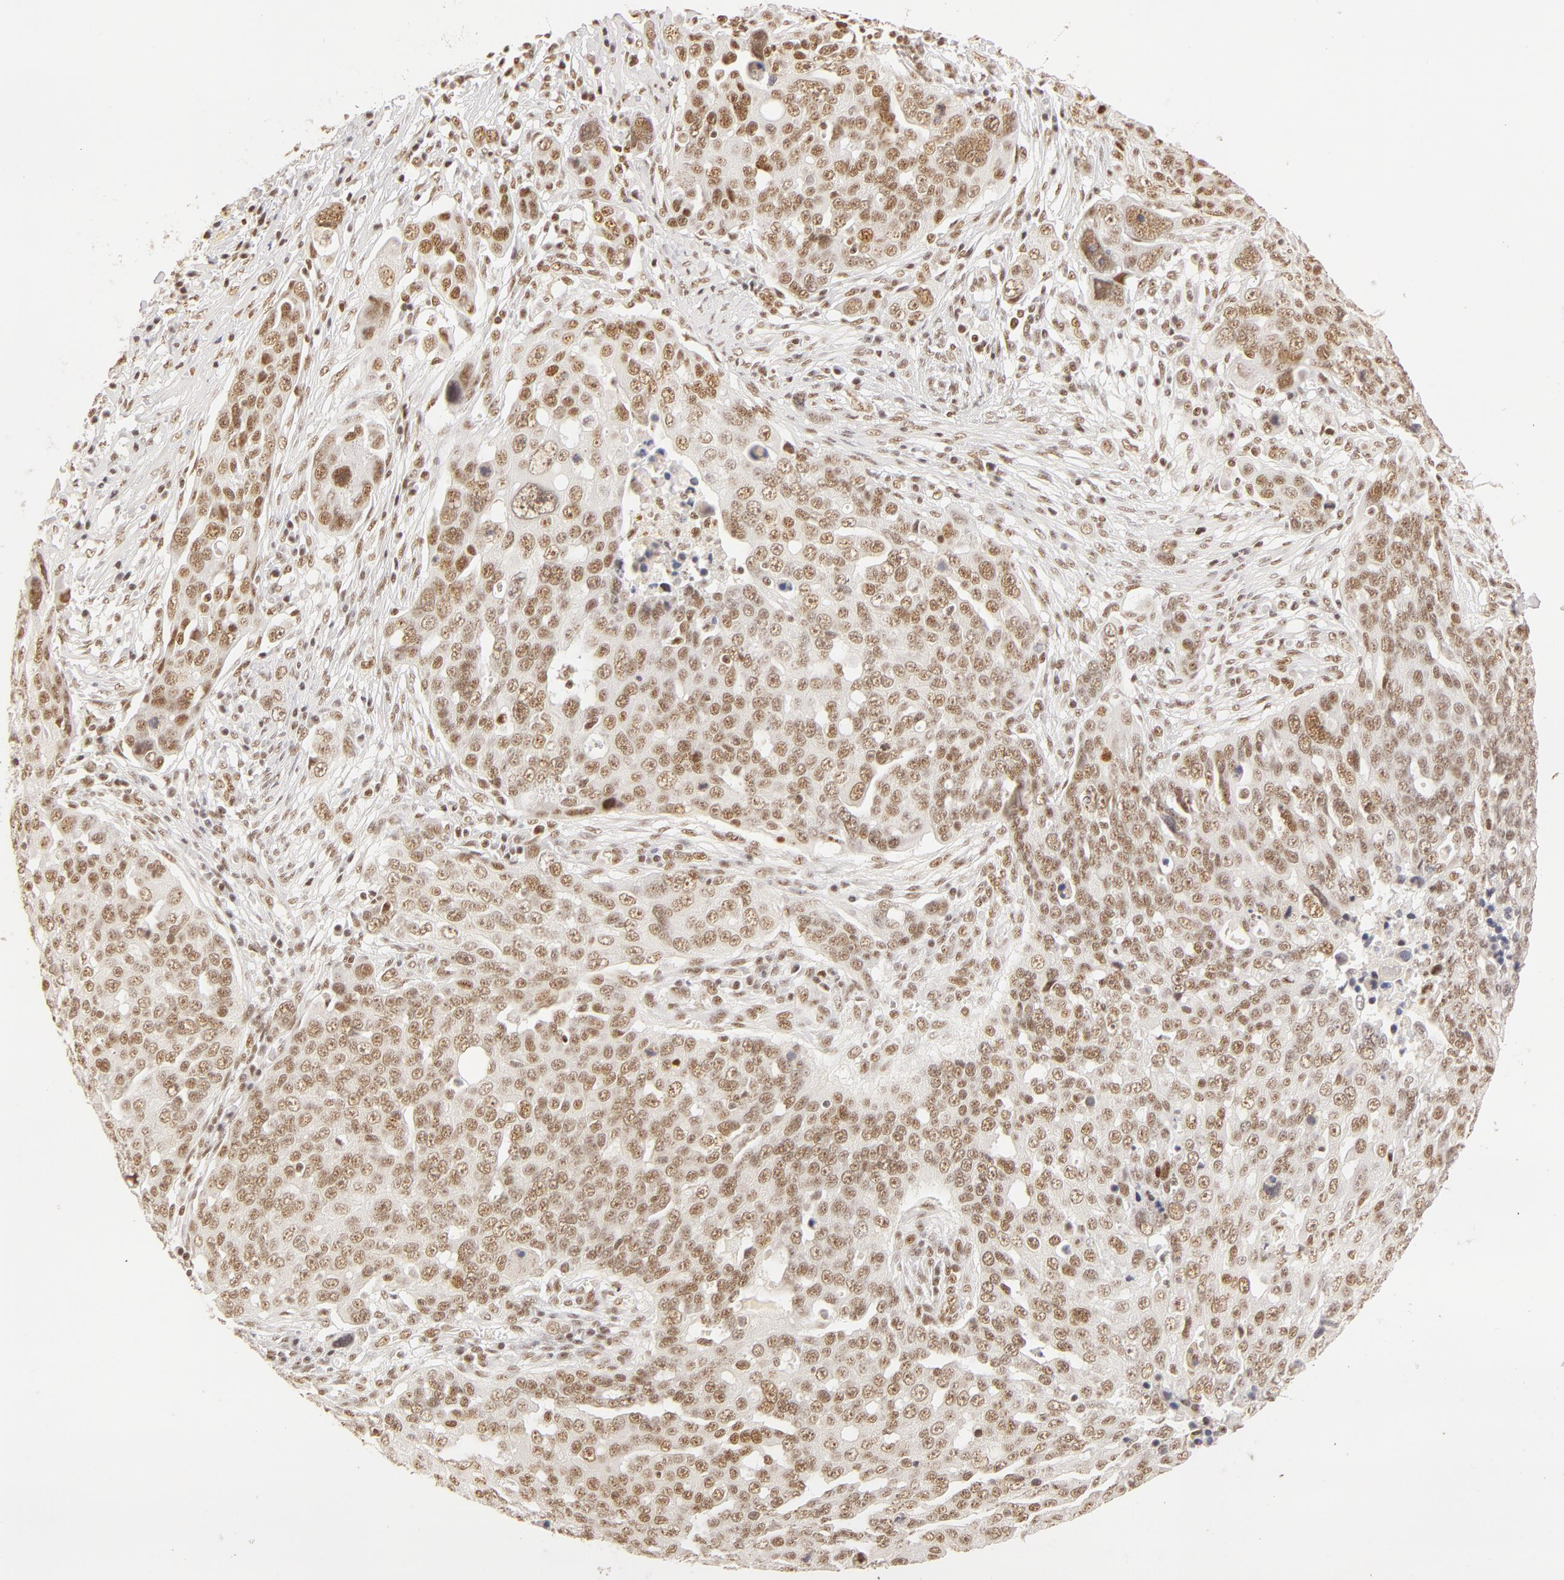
{"staining": {"intensity": "moderate", "quantity": ">75%", "location": "nuclear"}, "tissue": "ovarian cancer", "cell_type": "Tumor cells", "image_type": "cancer", "snomed": [{"axis": "morphology", "description": "Carcinoma, endometroid"}, {"axis": "topography", "description": "Ovary"}], "caption": "A medium amount of moderate nuclear expression is appreciated in about >75% of tumor cells in ovarian endometroid carcinoma tissue. The protein is stained brown, and the nuclei are stained in blue (DAB IHC with brightfield microscopy, high magnification).", "gene": "RBM39", "patient": {"sex": "female", "age": 75}}